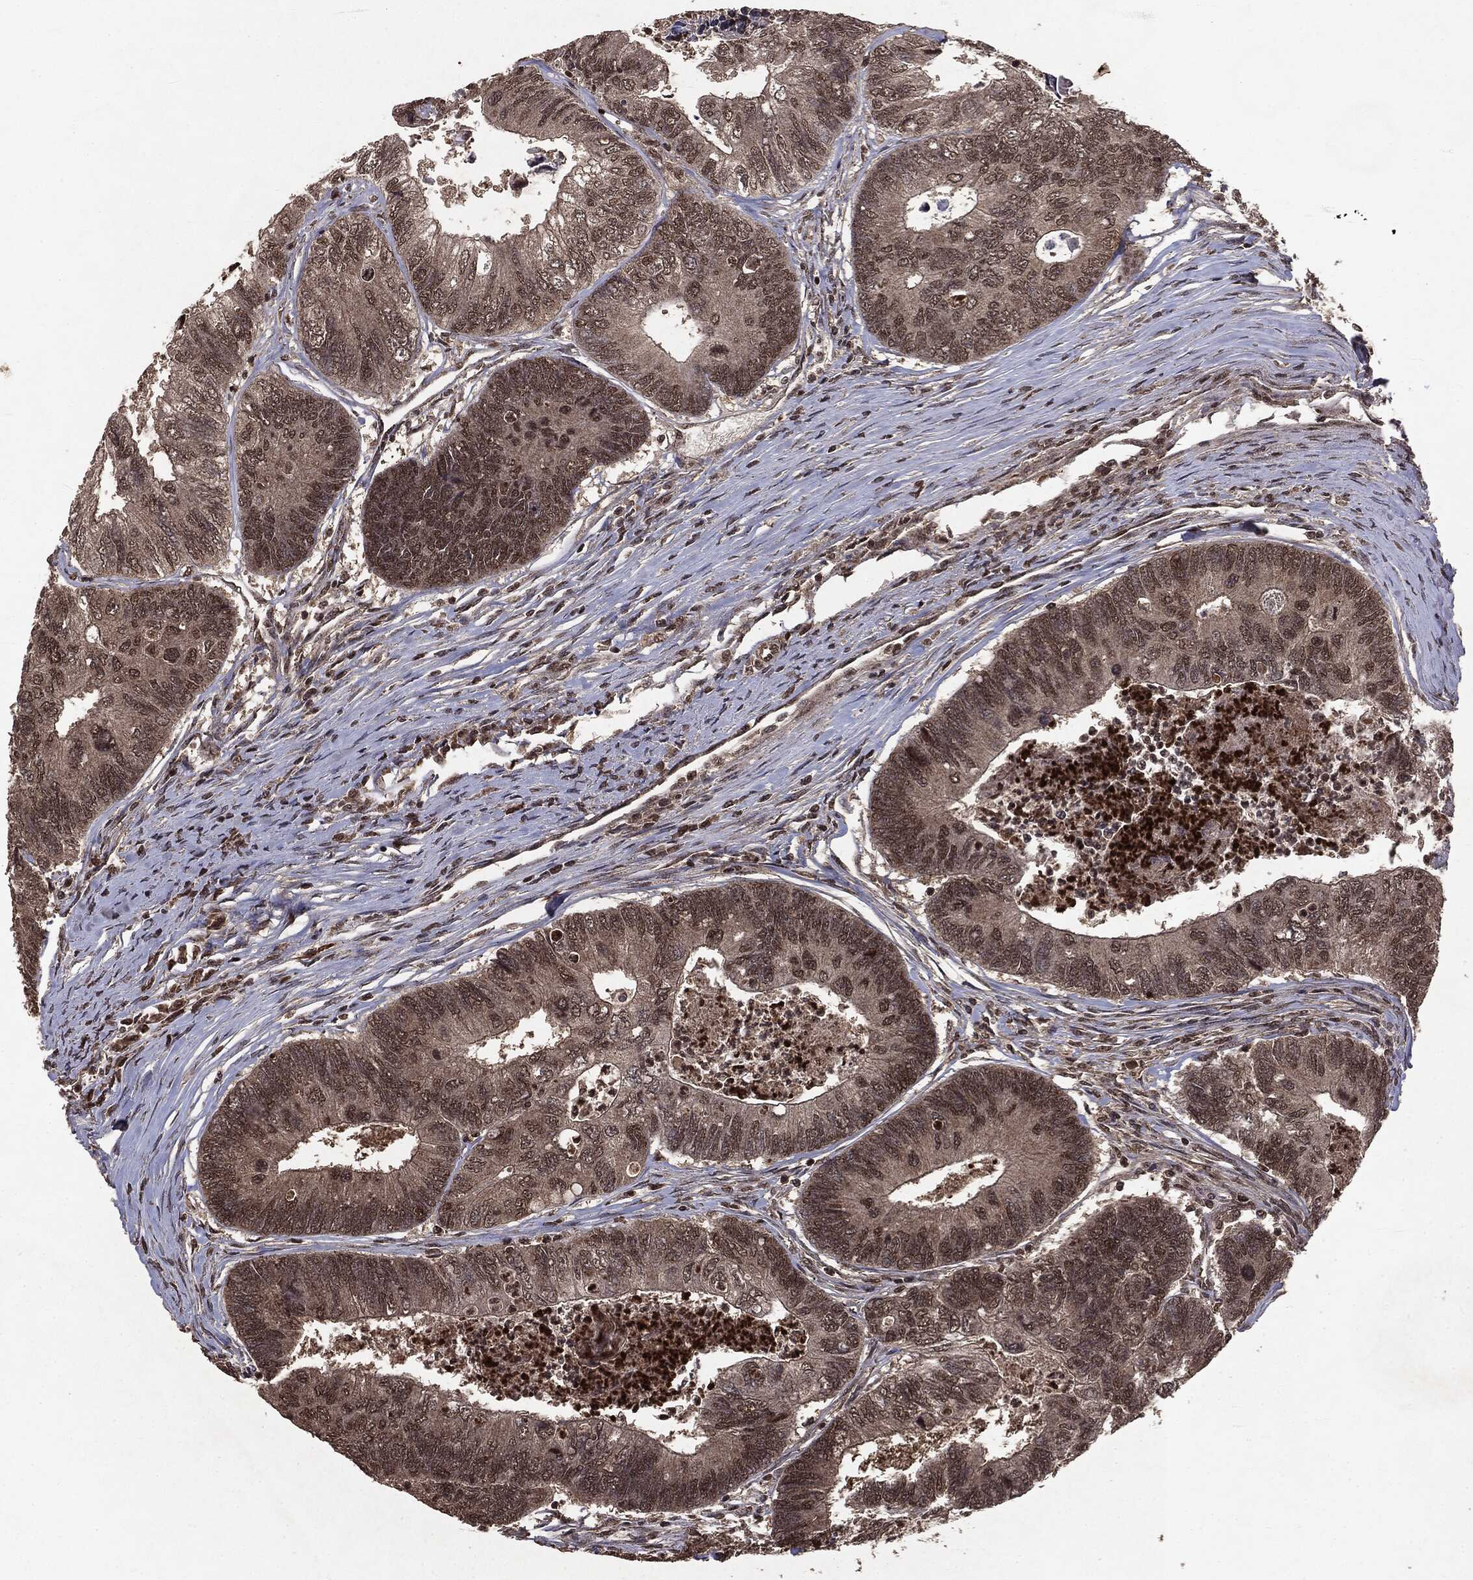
{"staining": {"intensity": "weak", "quantity": "25%-75%", "location": "cytoplasmic/membranous,nuclear"}, "tissue": "colorectal cancer", "cell_type": "Tumor cells", "image_type": "cancer", "snomed": [{"axis": "morphology", "description": "Adenocarcinoma, NOS"}, {"axis": "topography", "description": "Colon"}], "caption": "High-power microscopy captured an immunohistochemistry micrograph of adenocarcinoma (colorectal), revealing weak cytoplasmic/membranous and nuclear expression in about 25%-75% of tumor cells. (DAB (3,3'-diaminobenzidine) IHC with brightfield microscopy, high magnification).", "gene": "PEBP1", "patient": {"sex": "female", "age": 67}}